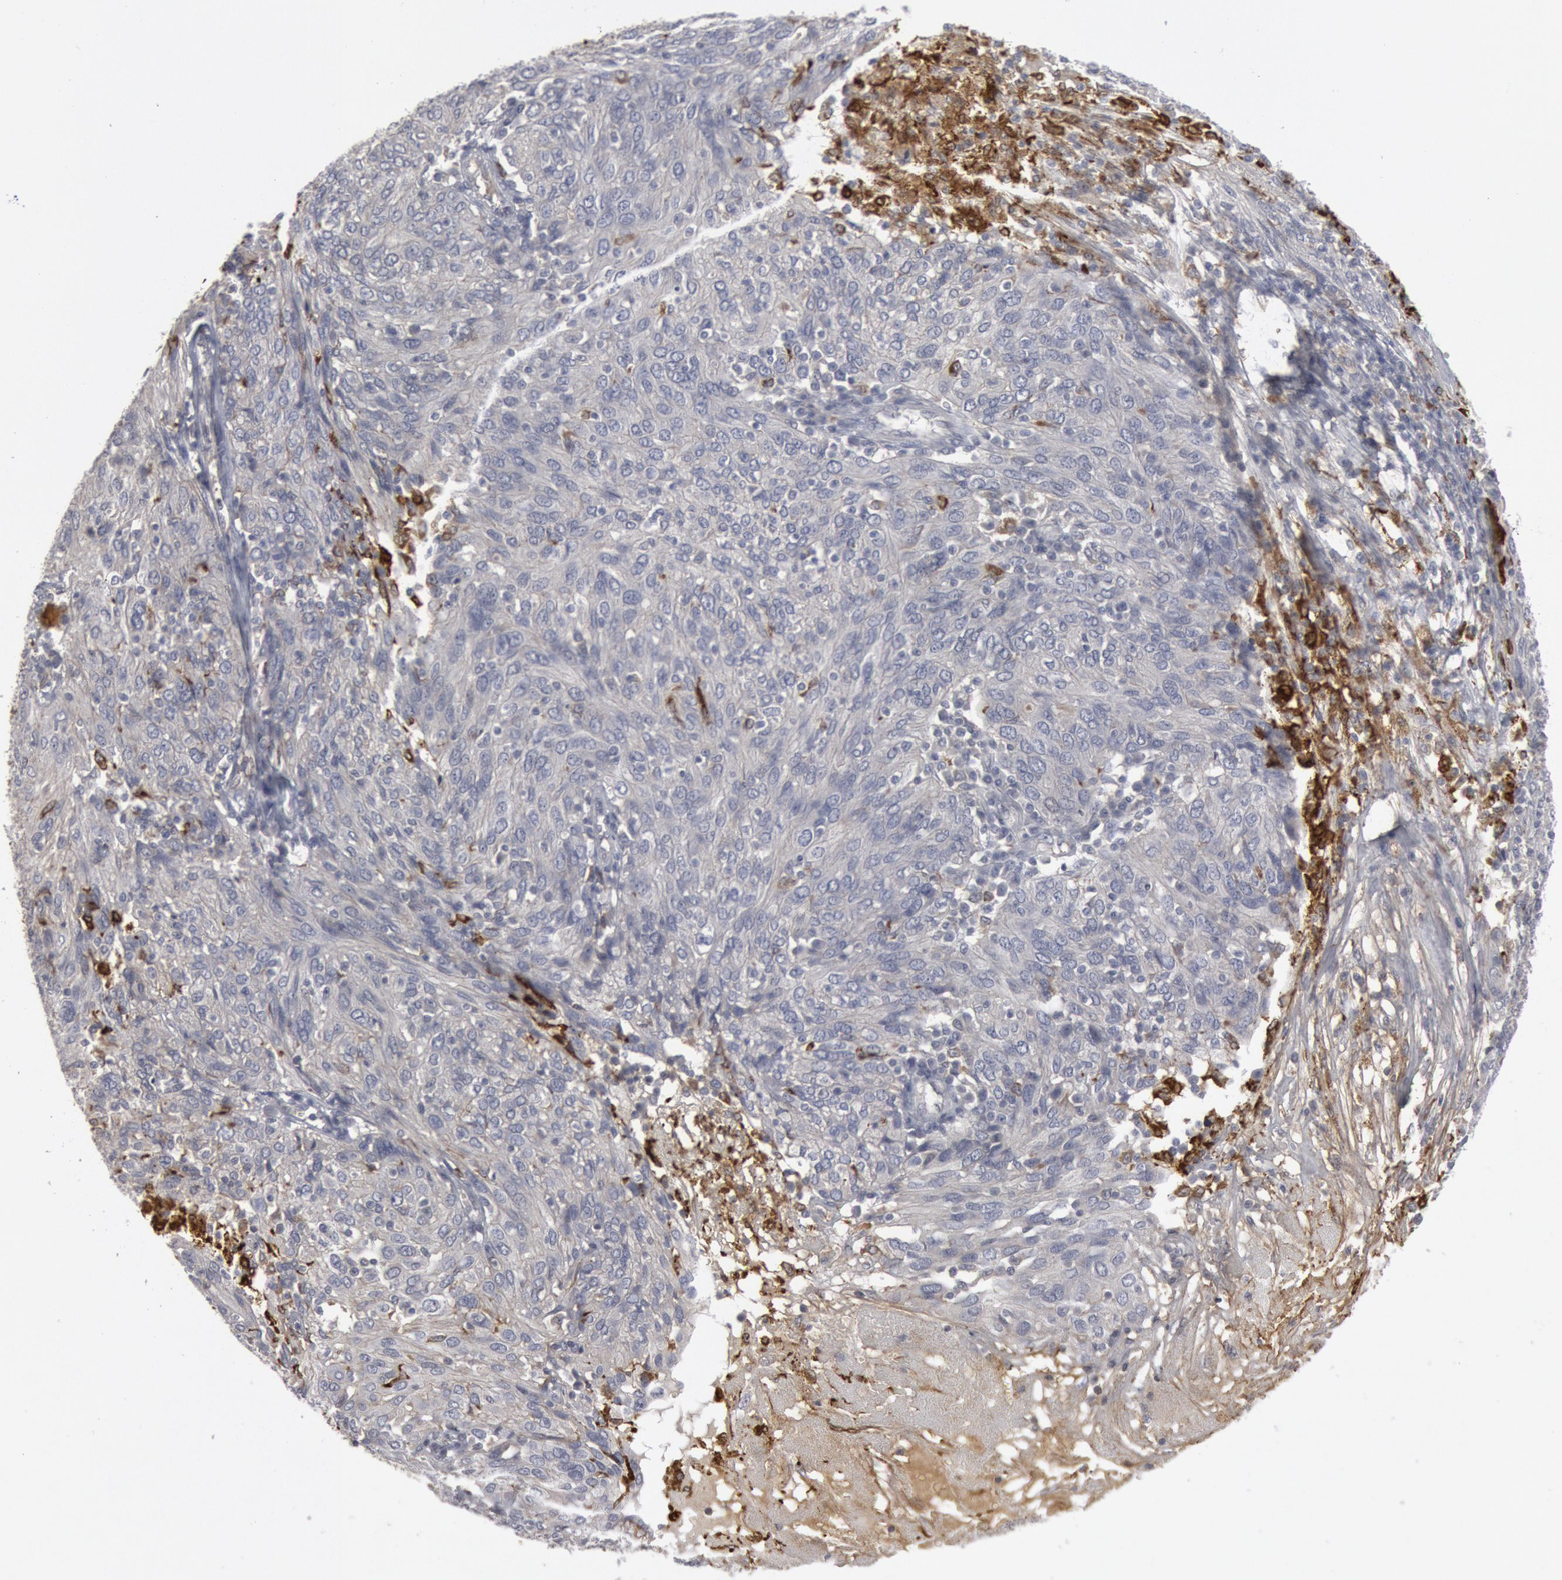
{"staining": {"intensity": "negative", "quantity": "none", "location": "none"}, "tissue": "ovarian cancer", "cell_type": "Tumor cells", "image_type": "cancer", "snomed": [{"axis": "morphology", "description": "Carcinoma, endometroid"}, {"axis": "topography", "description": "Ovary"}], "caption": "Immunohistochemical staining of ovarian cancer (endometroid carcinoma) exhibits no significant staining in tumor cells.", "gene": "C1QC", "patient": {"sex": "female", "age": 50}}